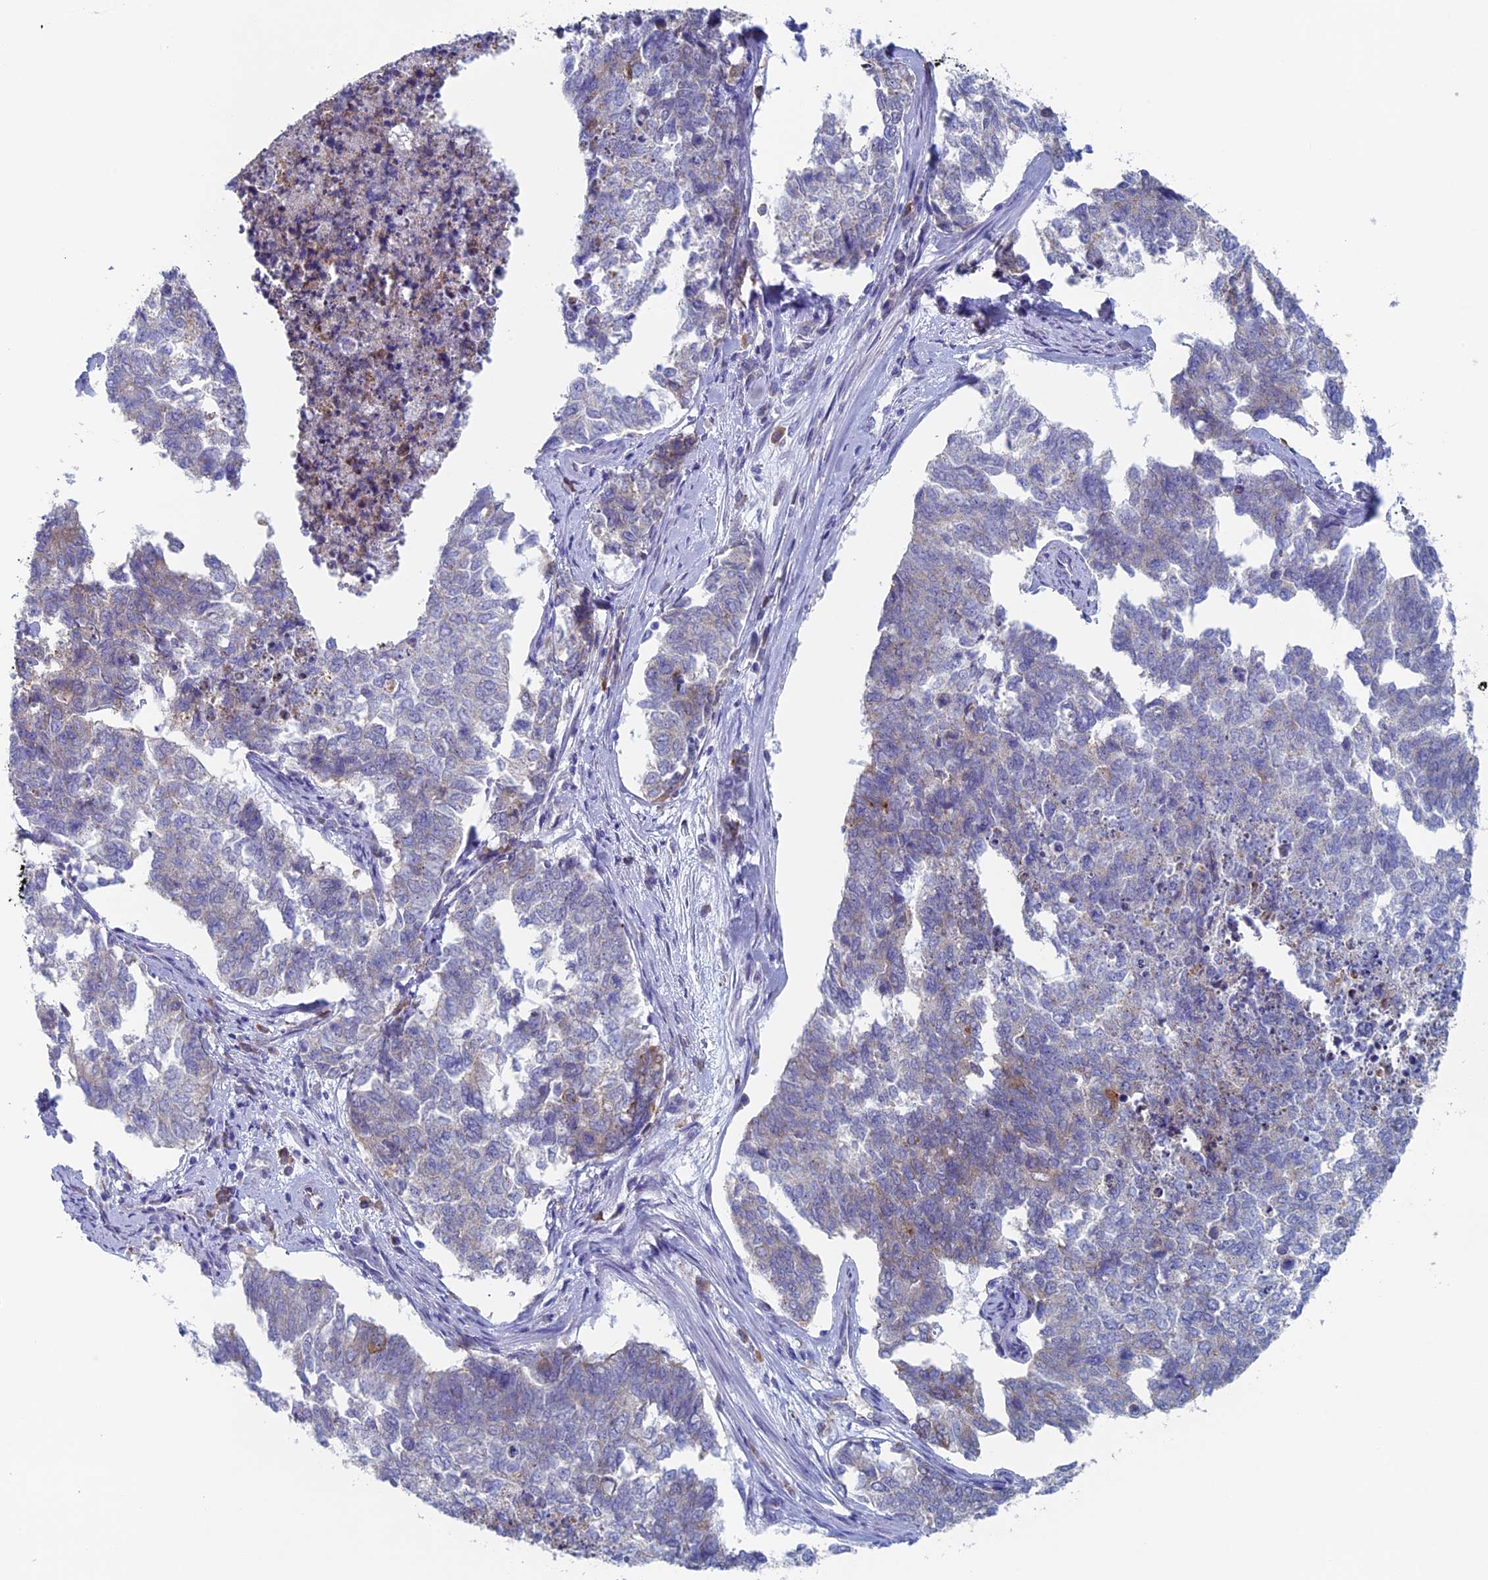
{"staining": {"intensity": "weak", "quantity": "<25%", "location": "cytoplasmic/membranous"}, "tissue": "cervical cancer", "cell_type": "Tumor cells", "image_type": "cancer", "snomed": [{"axis": "morphology", "description": "Squamous cell carcinoma, NOS"}, {"axis": "topography", "description": "Cervix"}], "caption": "Tumor cells are negative for protein expression in human cervical squamous cell carcinoma.", "gene": "MAGEB6", "patient": {"sex": "female", "age": 63}}